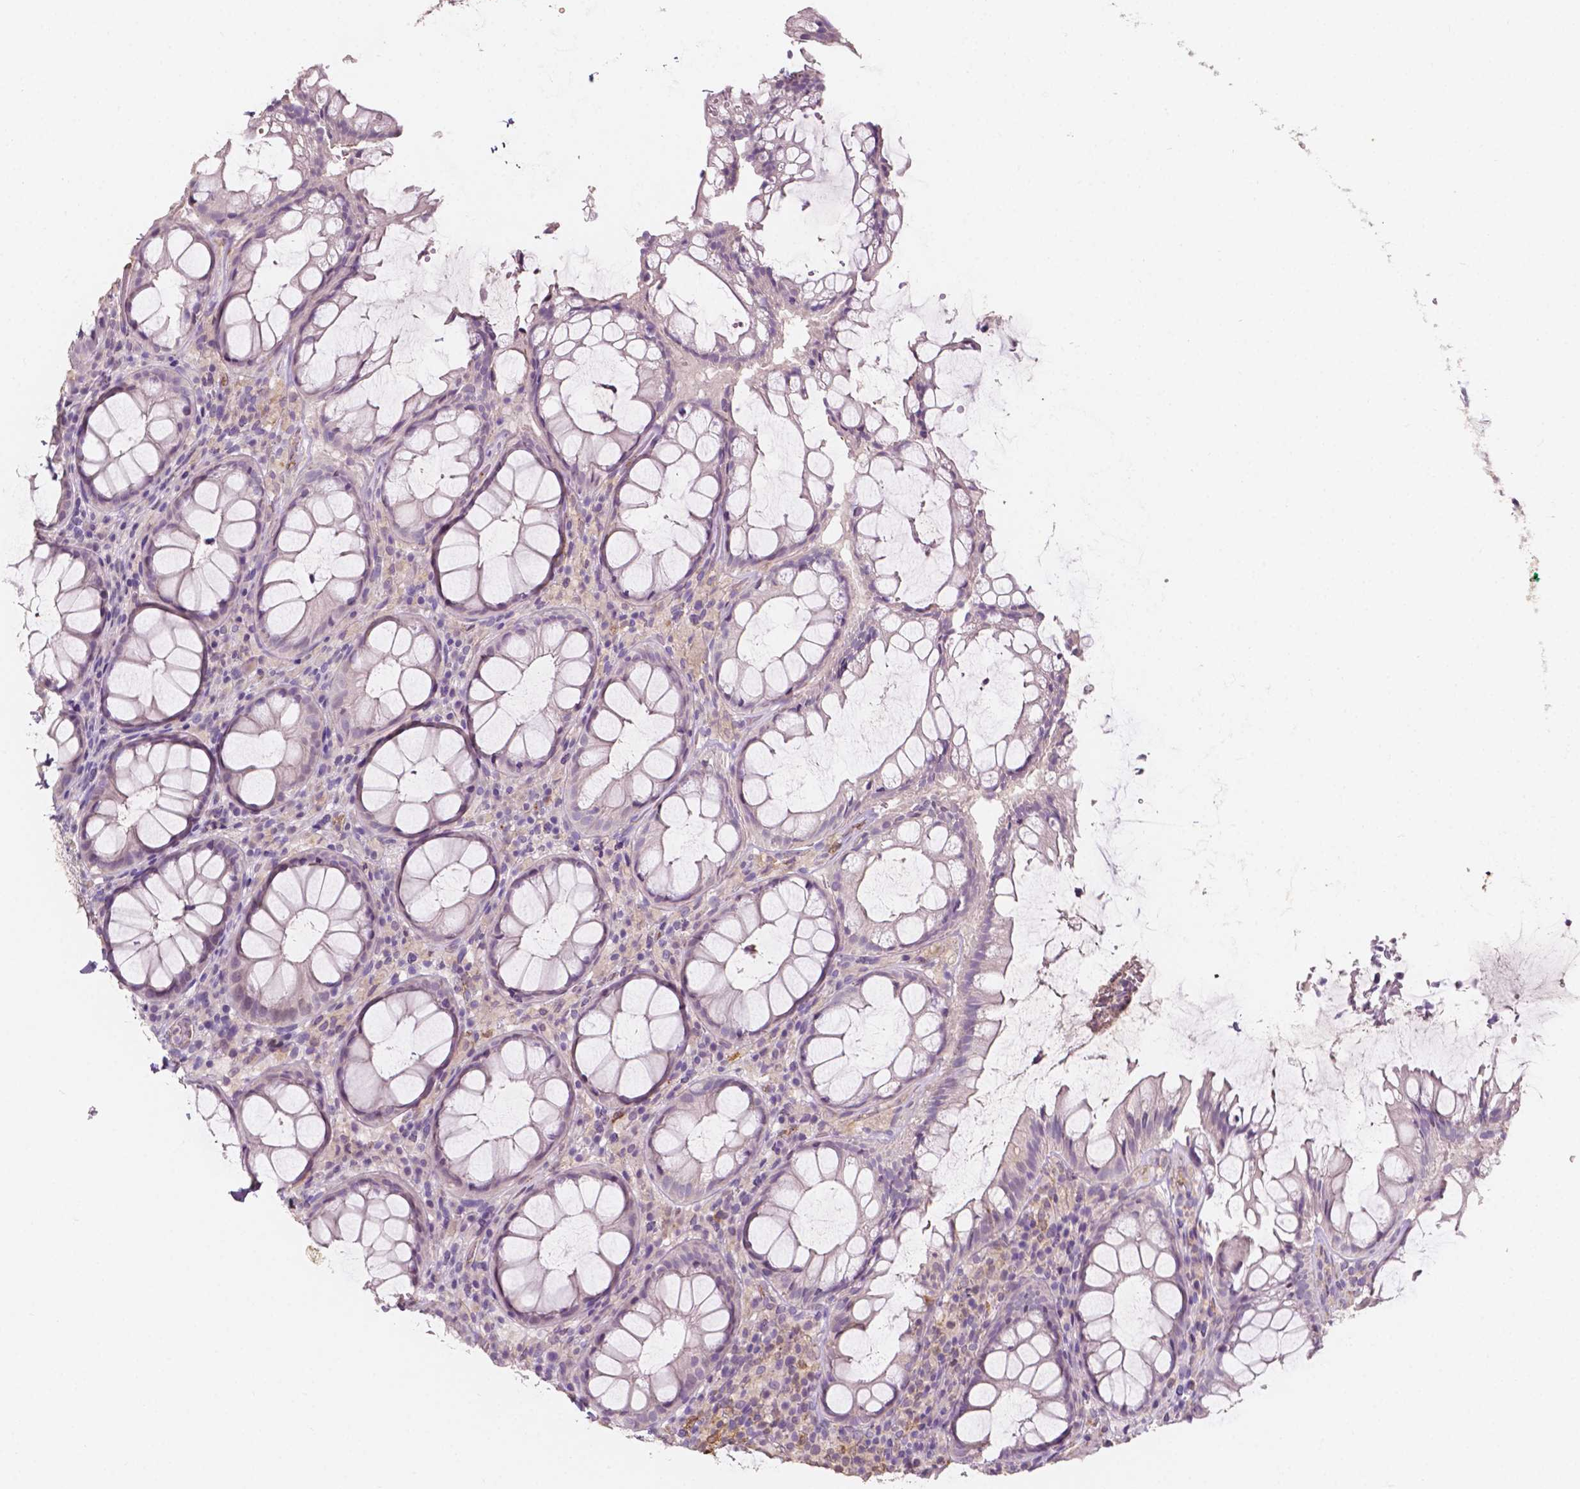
{"staining": {"intensity": "negative", "quantity": "none", "location": "none"}, "tissue": "rectum", "cell_type": "Glandular cells", "image_type": "normal", "snomed": [{"axis": "morphology", "description": "Normal tissue, NOS"}, {"axis": "topography", "description": "Rectum"}], "caption": "Immunohistochemistry photomicrograph of normal human rectum stained for a protein (brown), which shows no staining in glandular cells.", "gene": "SLC22A4", "patient": {"sex": "male", "age": 72}}